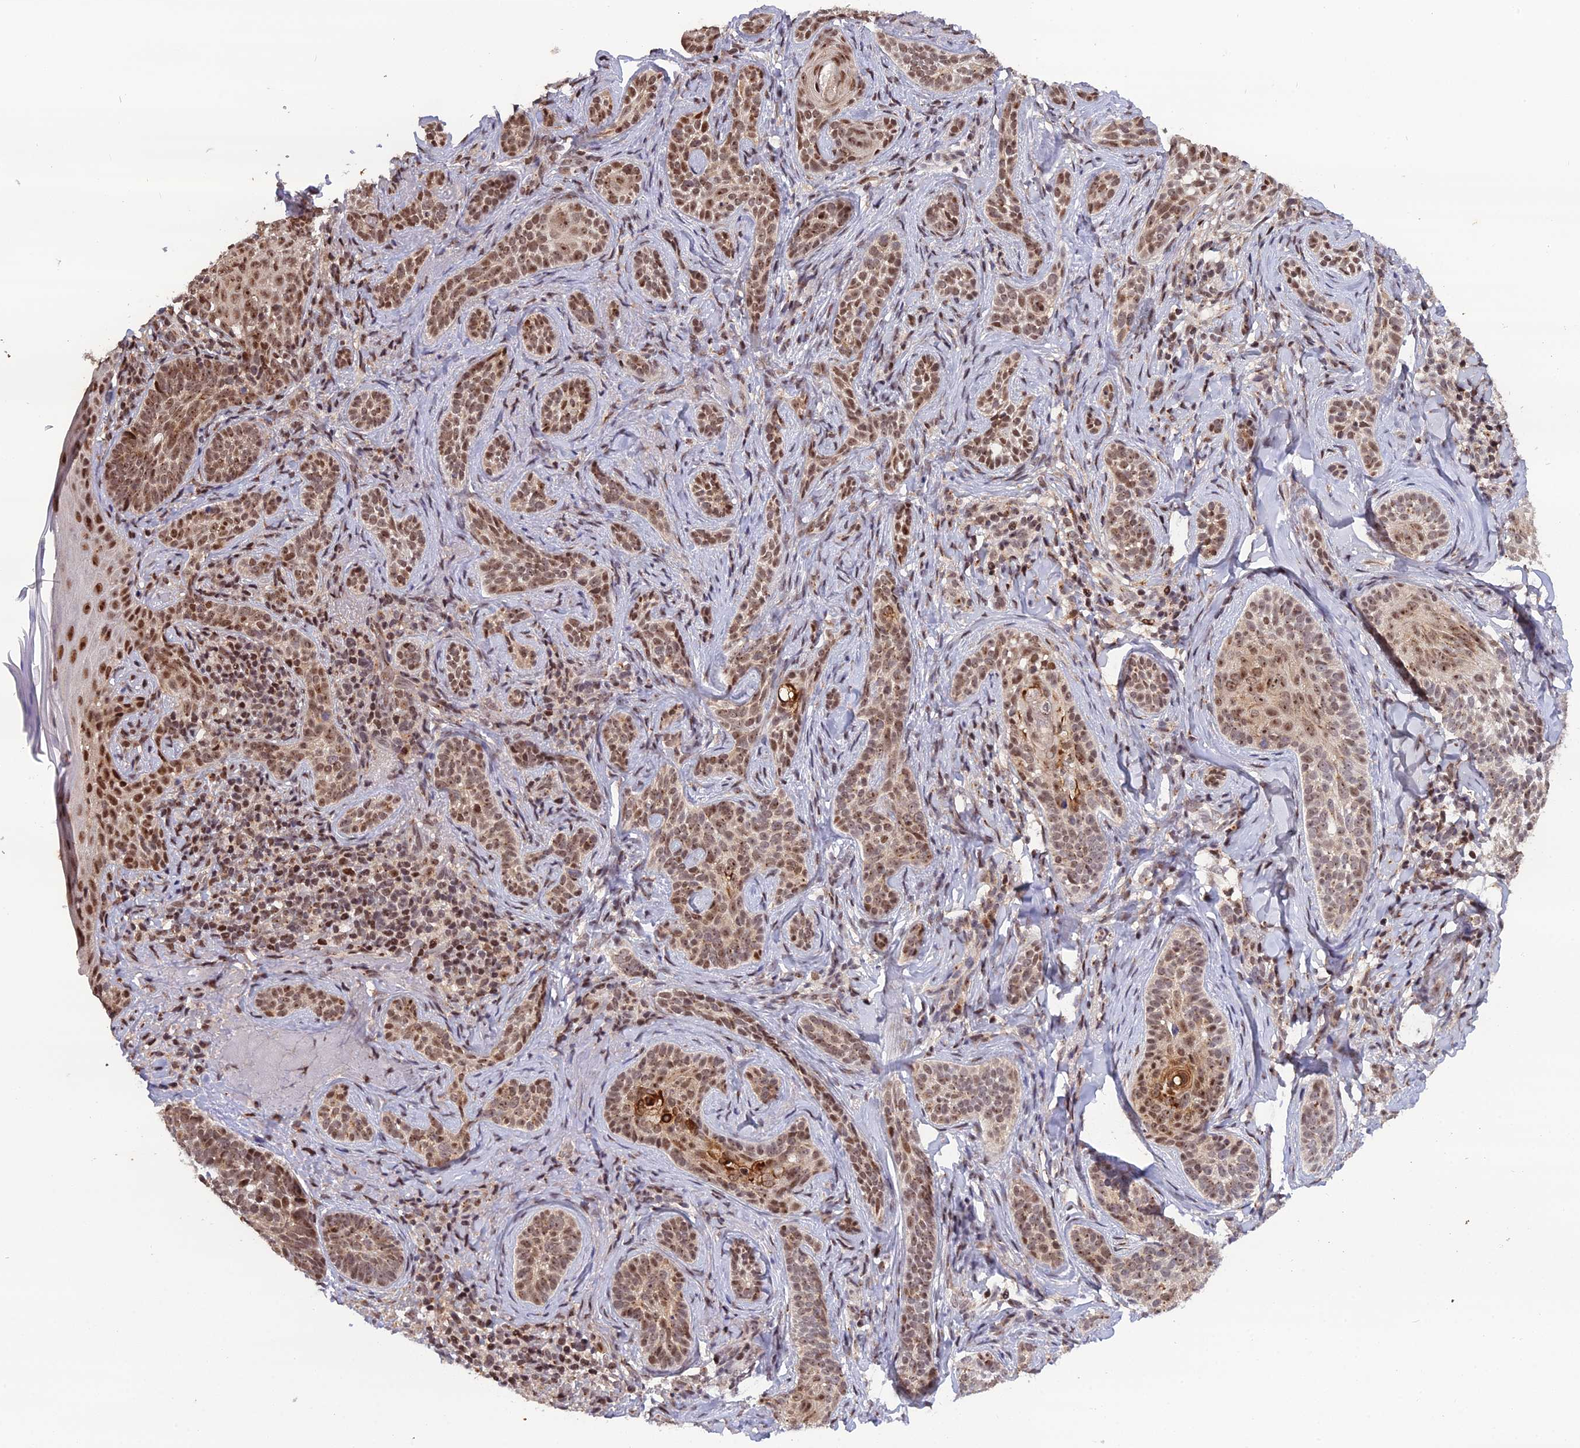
{"staining": {"intensity": "moderate", "quantity": ">75%", "location": "nuclear"}, "tissue": "skin cancer", "cell_type": "Tumor cells", "image_type": "cancer", "snomed": [{"axis": "morphology", "description": "Basal cell carcinoma"}, {"axis": "topography", "description": "Skin"}], "caption": "This photomicrograph displays immunohistochemistry (IHC) staining of human skin cancer, with medium moderate nuclear staining in approximately >75% of tumor cells.", "gene": "ARL2", "patient": {"sex": "male", "age": 71}}